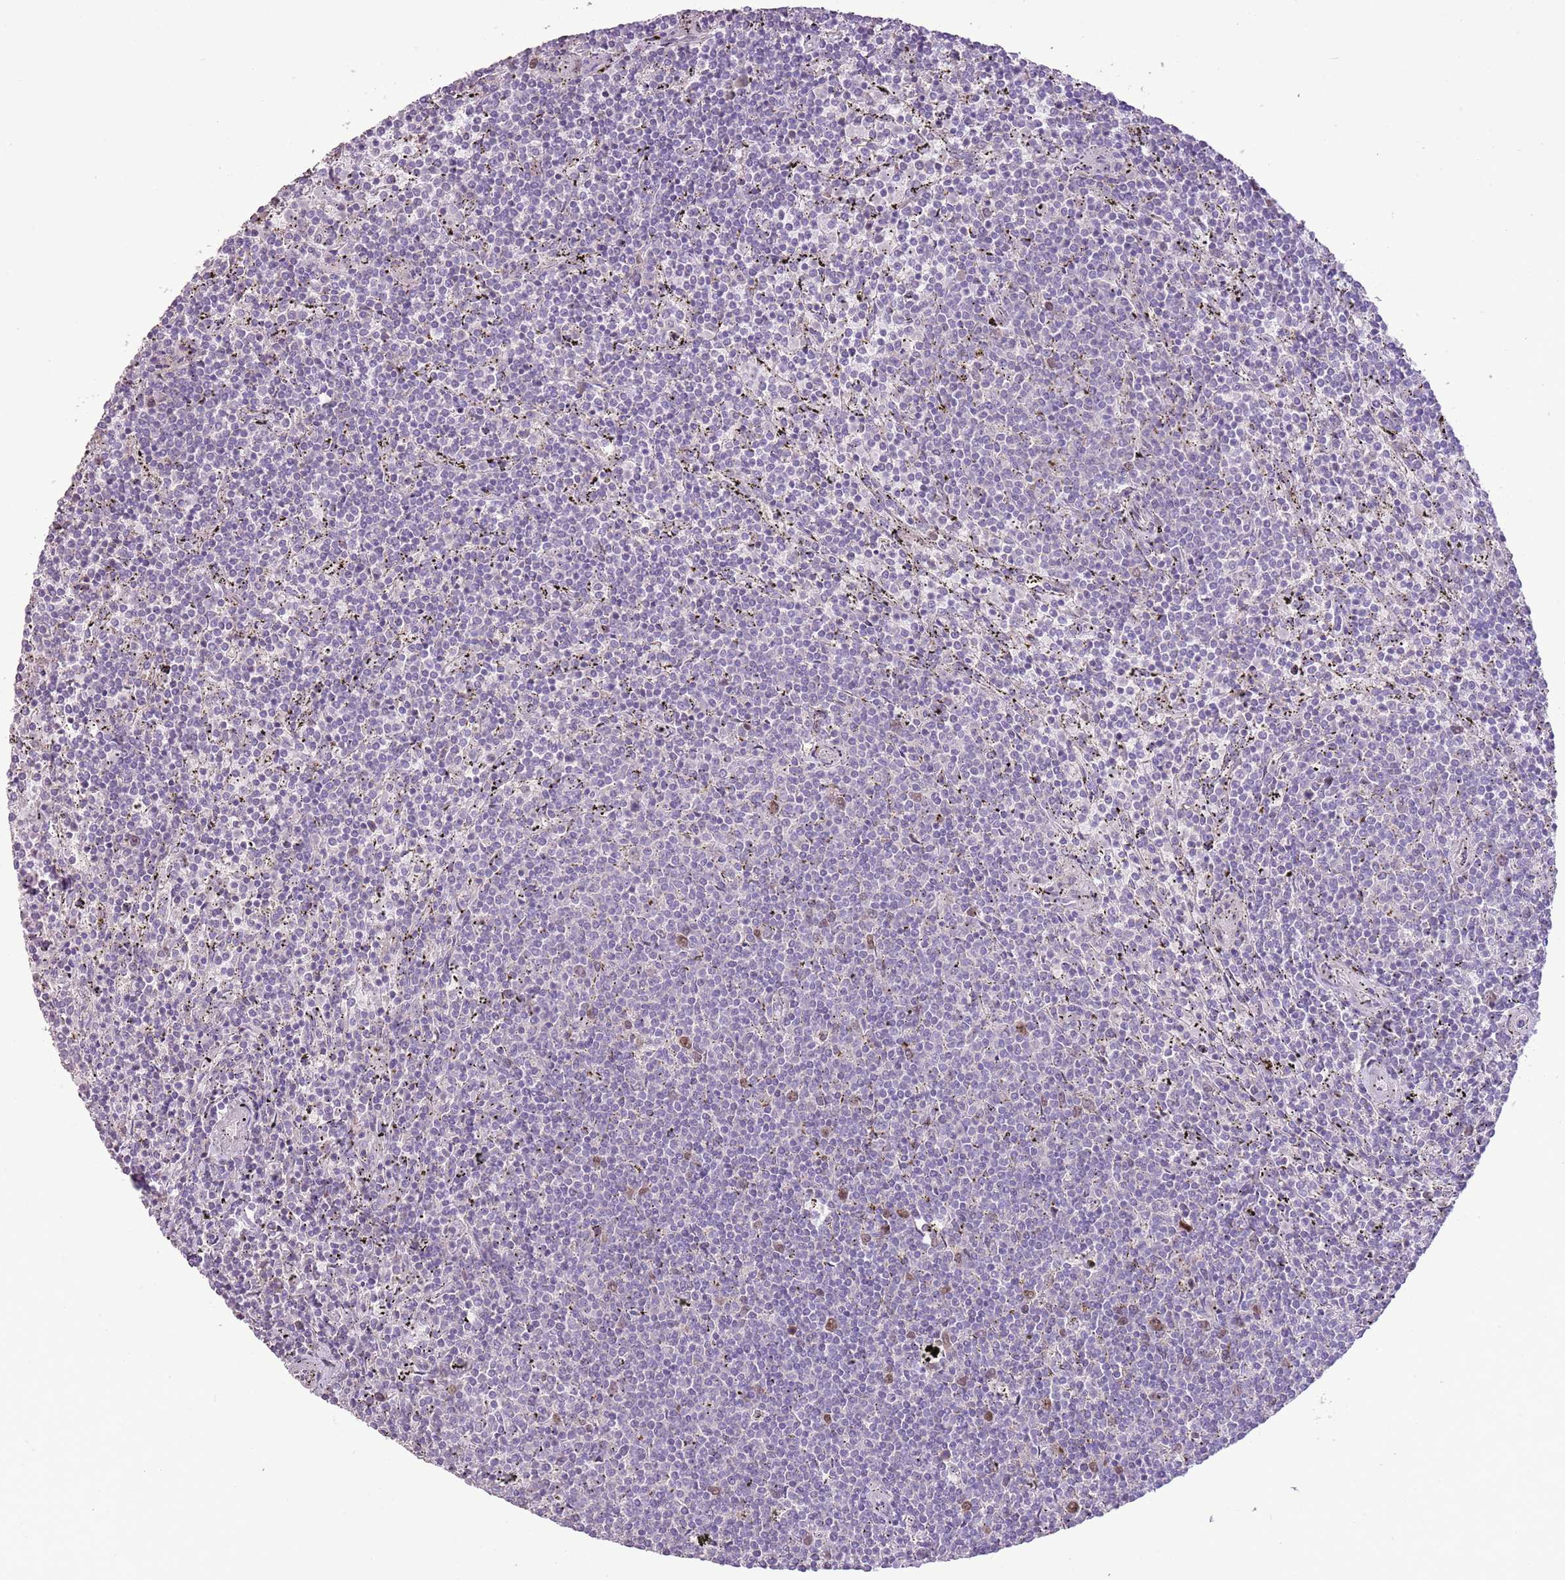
{"staining": {"intensity": "moderate", "quantity": "<25%", "location": "nuclear"}, "tissue": "lymphoma", "cell_type": "Tumor cells", "image_type": "cancer", "snomed": [{"axis": "morphology", "description": "Malignant lymphoma, non-Hodgkin's type, Low grade"}, {"axis": "topography", "description": "Spleen"}], "caption": "Immunohistochemical staining of human lymphoma shows moderate nuclear protein expression in approximately <25% of tumor cells.", "gene": "GMNN", "patient": {"sex": "female", "age": 50}}